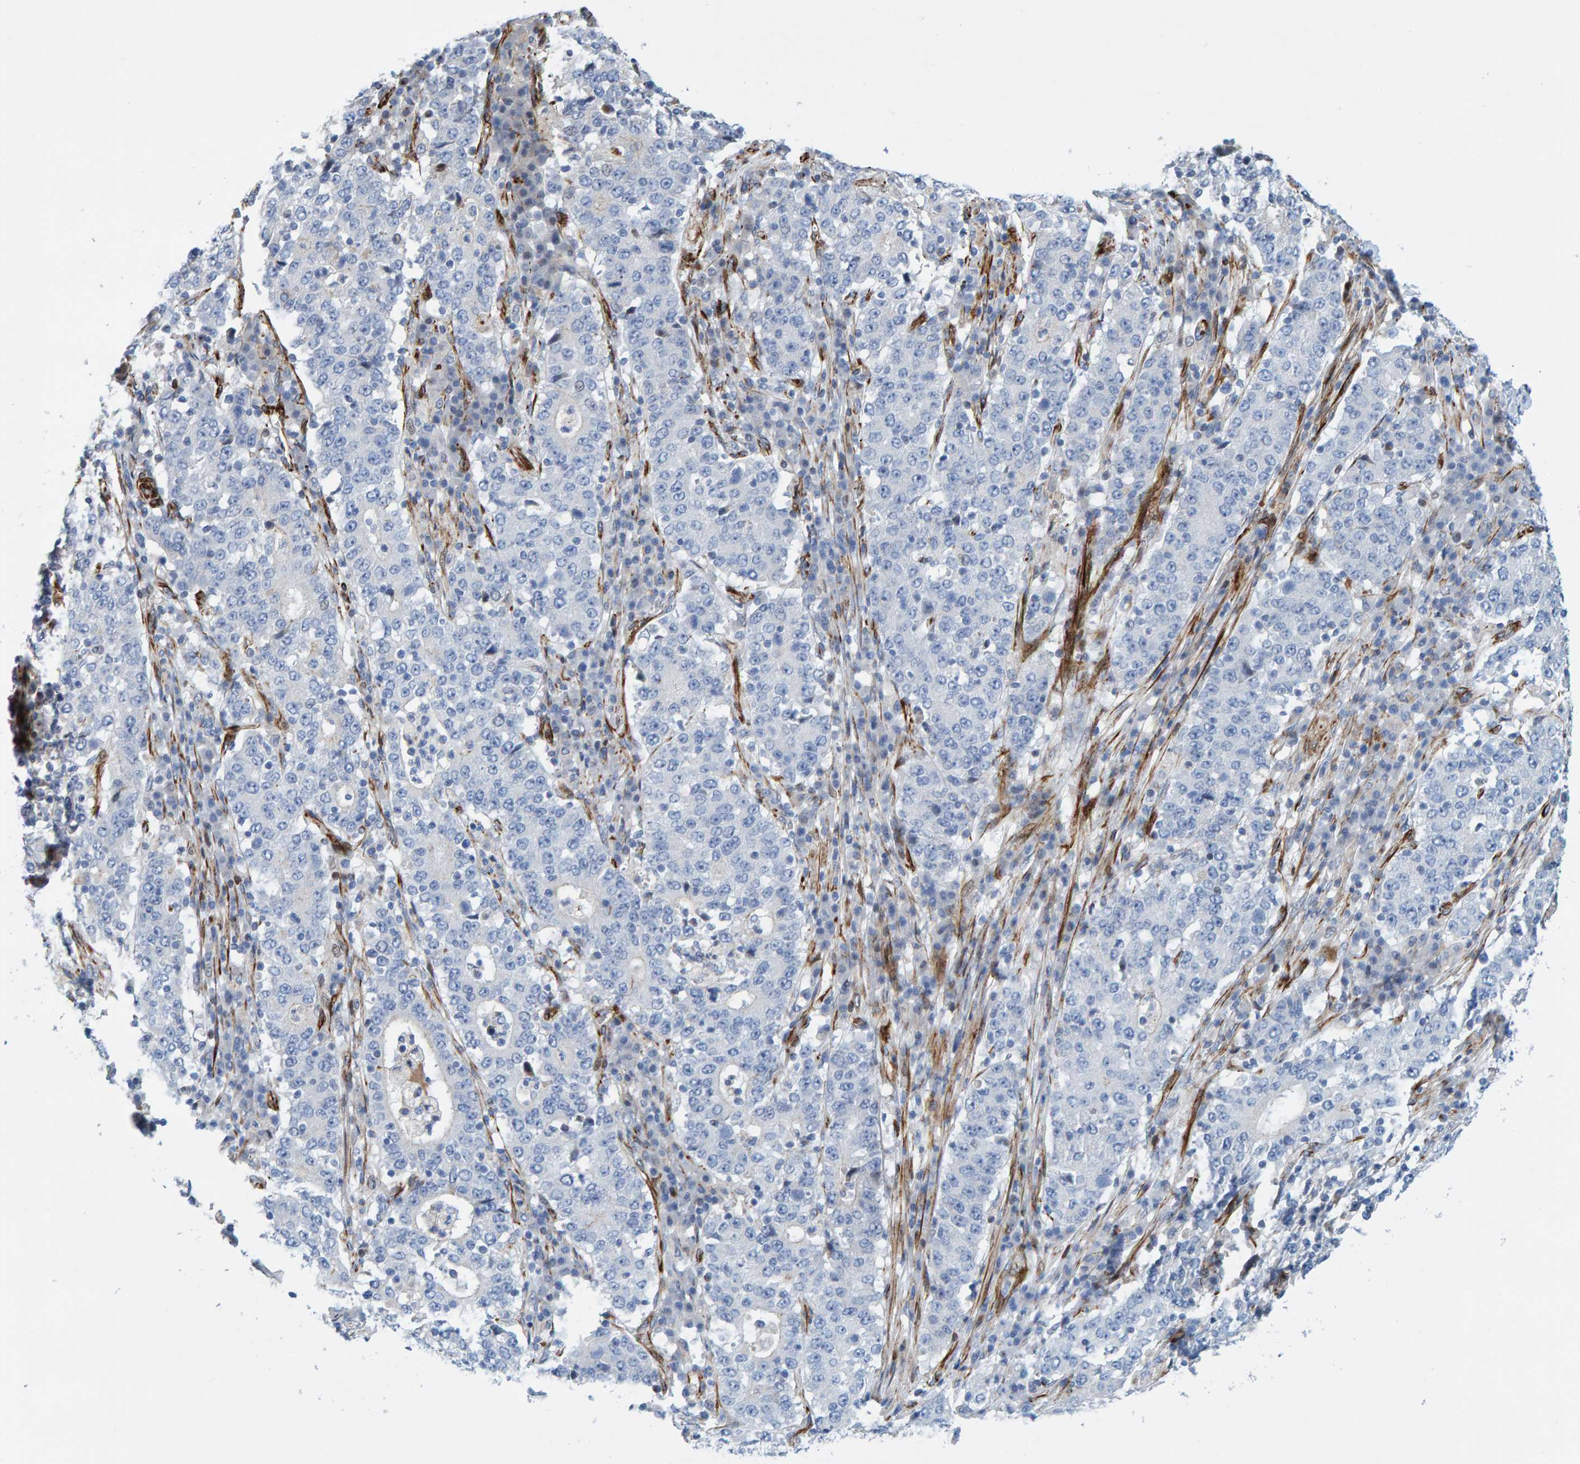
{"staining": {"intensity": "negative", "quantity": "none", "location": "none"}, "tissue": "stomach cancer", "cell_type": "Tumor cells", "image_type": "cancer", "snomed": [{"axis": "morphology", "description": "Adenocarcinoma, NOS"}, {"axis": "topography", "description": "Stomach"}], "caption": "Image shows no significant protein positivity in tumor cells of adenocarcinoma (stomach).", "gene": "POLG2", "patient": {"sex": "male", "age": 59}}